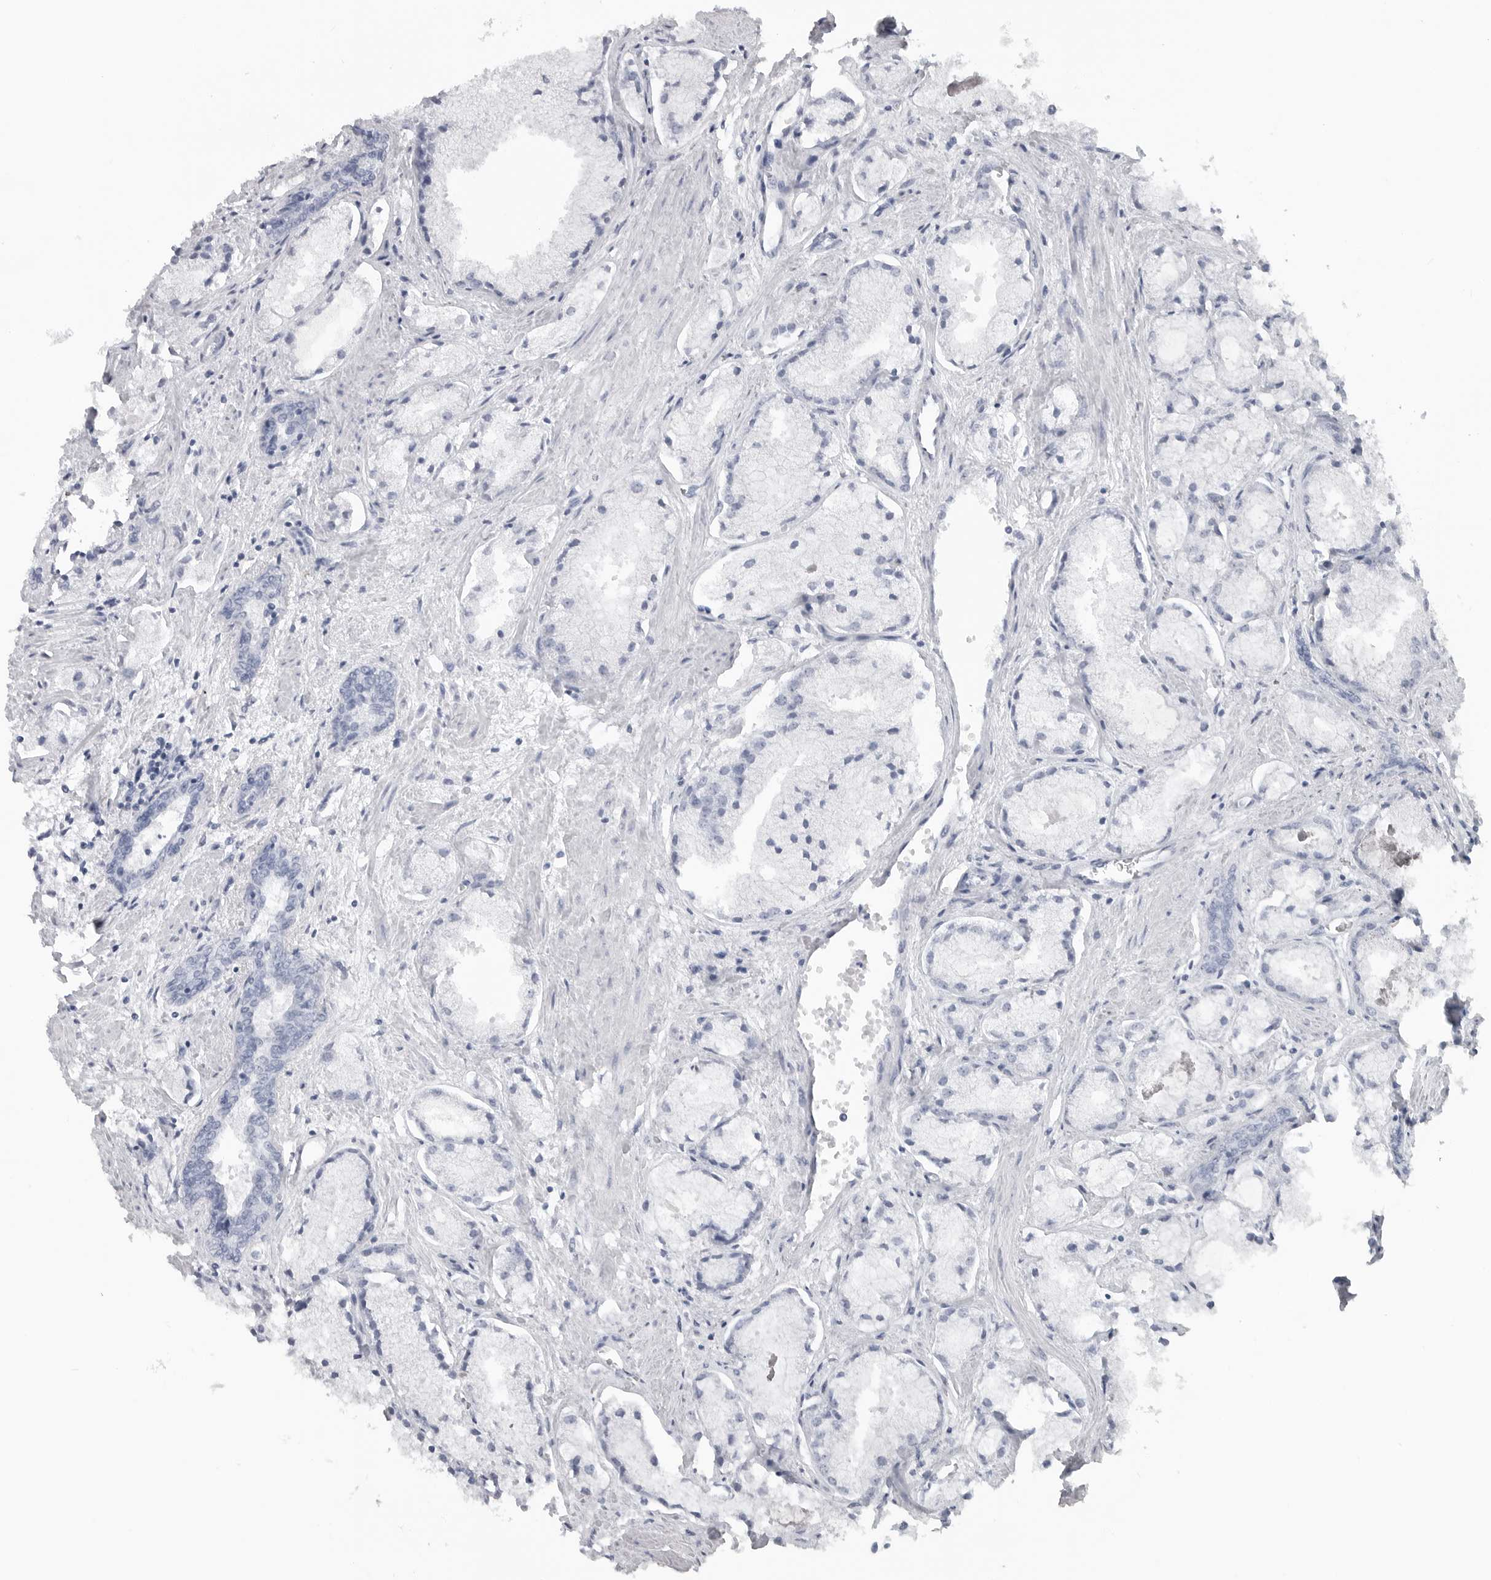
{"staining": {"intensity": "negative", "quantity": "none", "location": "none"}, "tissue": "prostate cancer", "cell_type": "Tumor cells", "image_type": "cancer", "snomed": [{"axis": "morphology", "description": "Adenocarcinoma, High grade"}, {"axis": "topography", "description": "Prostate"}], "caption": "DAB immunohistochemical staining of human prostate cancer (adenocarcinoma (high-grade)) demonstrates no significant expression in tumor cells. (DAB immunohistochemistry (IHC) visualized using brightfield microscopy, high magnification).", "gene": "LY6D", "patient": {"sex": "male", "age": 50}}